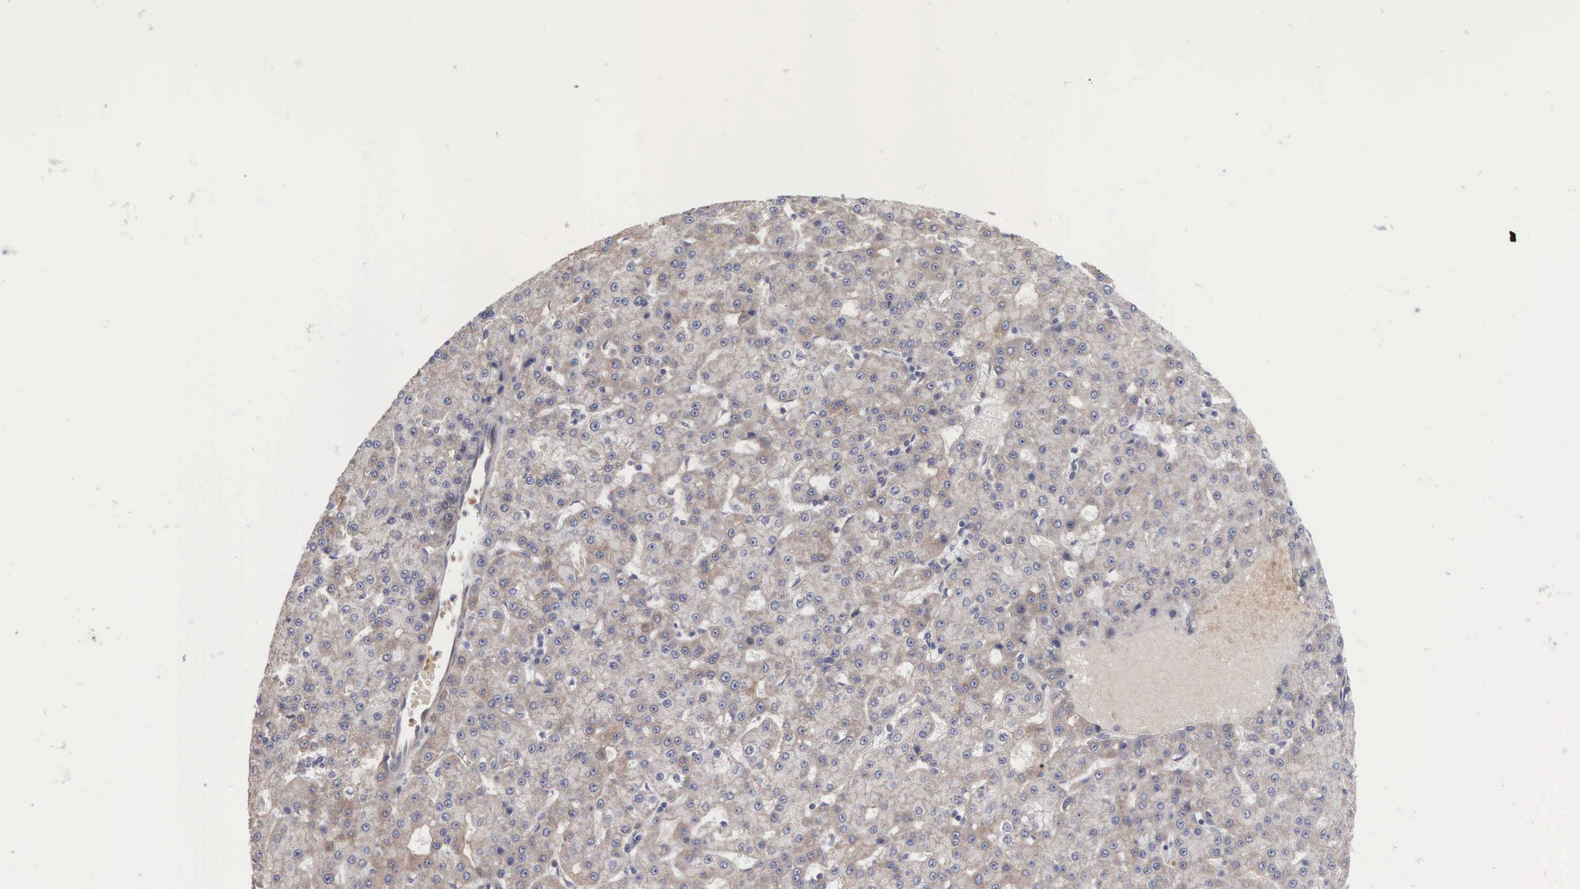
{"staining": {"intensity": "moderate", "quantity": ">75%", "location": "cytoplasmic/membranous"}, "tissue": "liver cancer", "cell_type": "Tumor cells", "image_type": "cancer", "snomed": [{"axis": "morphology", "description": "Carcinoma, Hepatocellular, NOS"}, {"axis": "topography", "description": "Liver"}], "caption": "DAB immunohistochemical staining of human liver cancer (hepatocellular carcinoma) shows moderate cytoplasmic/membranous protein expression in approximately >75% of tumor cells. (brown staining indicates protein expression, while blue staining denotes nuclei).", "gene": "INF2", "patient": {"sex": "male", "age": 47}}